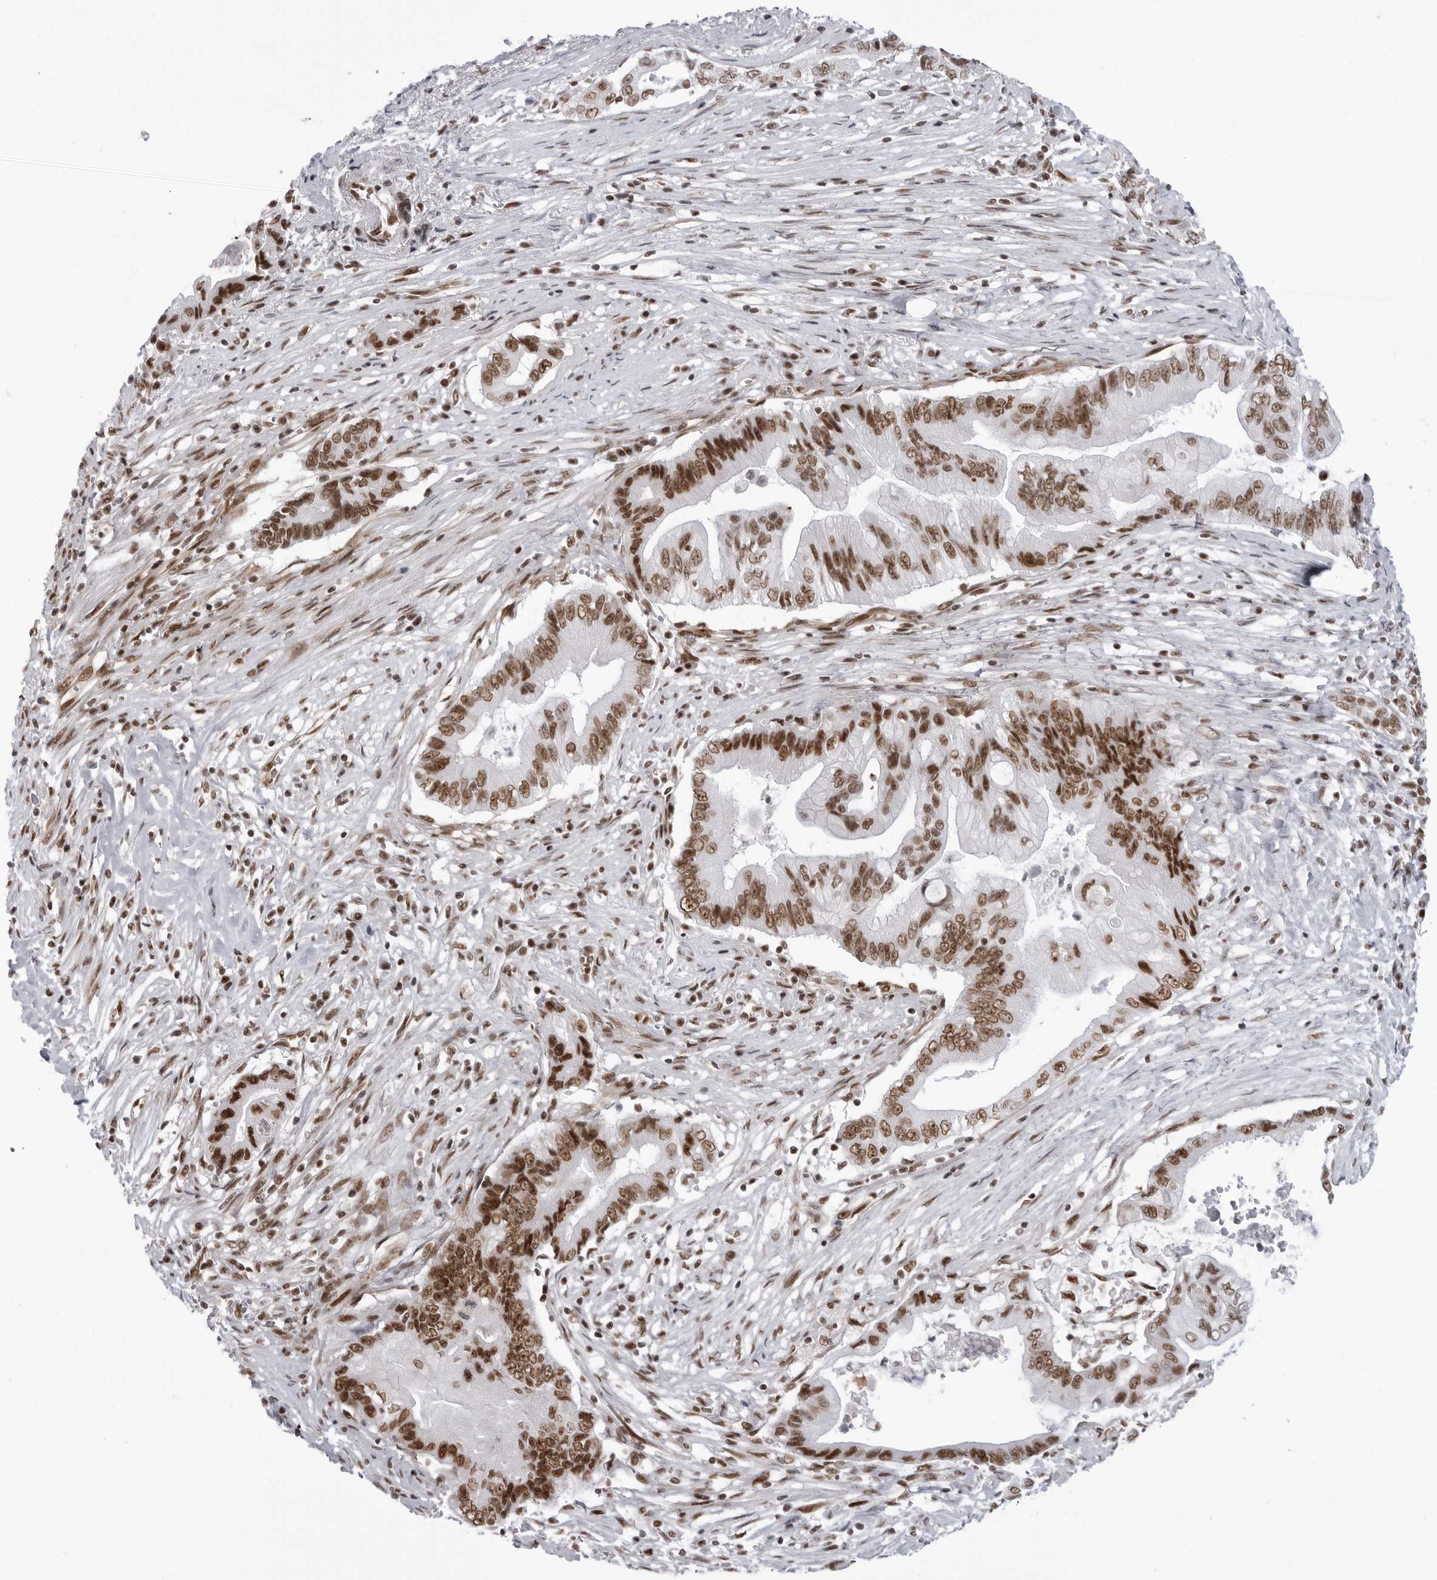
{"staining": {"intensity": "moderate", "quantity": ">75%", "location": "nuclear"}, "tissue": "pancreatic cancer", "cell_type": "Tumor cells", "image_type": "cancer", "snomed": [{"axis": "morphology", "description": "Adenocarcinoma, NOS"}, {"axis": "topography", "description": "Pancreas"}], "caption": "Immunohistochemical staining of adenocarcinoma (pancreatic) reveals moderate nuclear protein staining in about >75% of tumor cells. The staining was performed using DAB (3,3'-diaminobenzidine) to visualize the protein expression in brown, while the nuclei were stained in blue with hematoxylin (Magnification: 20x).", "gene": "RNF26", "patient": {"sex": "male", "age": 78}}